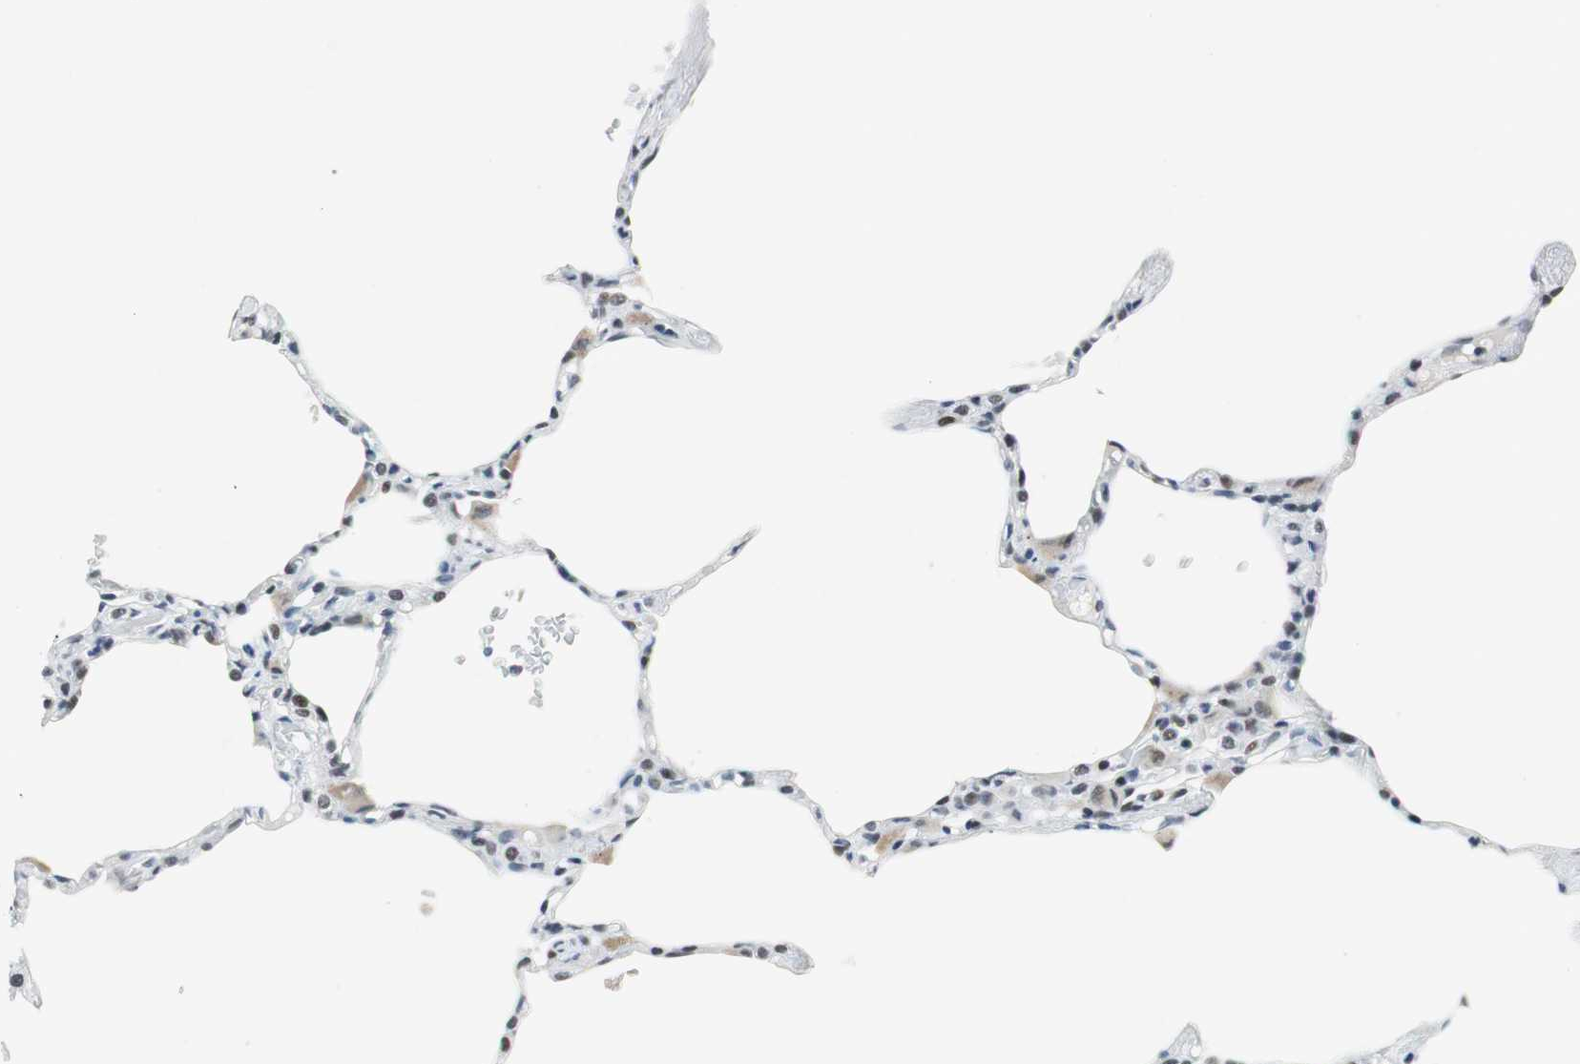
{"staining": {"intensity": "weak", "quantity": "<25%", "location": "nuclear"}, "tissue": "lung", "cell_type": "Alveolar cells", "image_type": "normal", "snomed": [{"axis": "morphology", "description": "Normal tissue, NOS"}, {"axis": "topography", "description": "Lung"}], "caption": "This is a photomicrograph of immunohistochemistry (IHC) staining of benign lung, which shows no expression in alveolar cells. (Stains: DAB (3,3'-diaminobenzidine) immunohistochemistry with hematoxylin counter stain, Microscopy: brightfield microscopy at high magnification).", "gene": "HDAC3", "patient": {"sex": "female", "age": 49}}